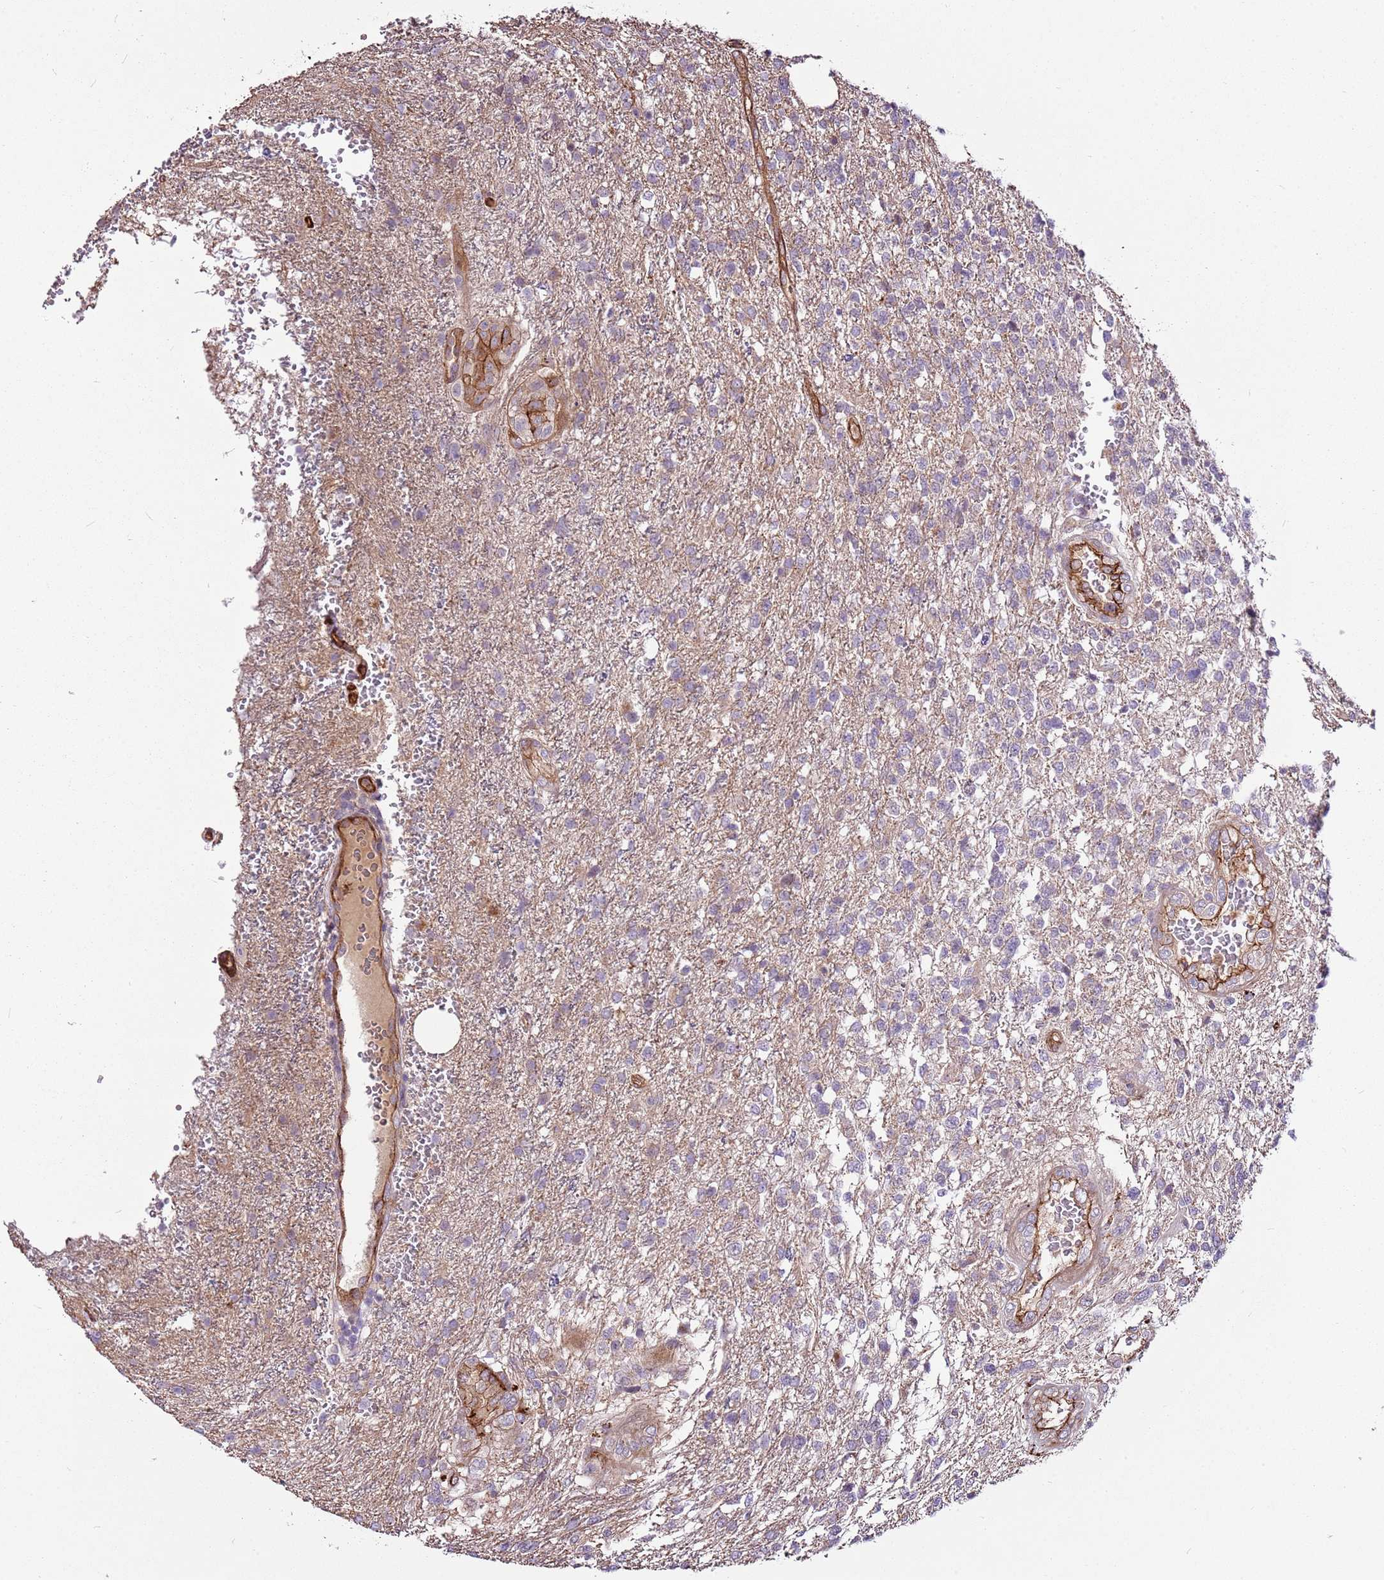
{"staining": {"intensity": "negative", "quantity": "none", "location": "none"}, "tissue": "glioma", "cell_type": "Tumor cells", "image_type": "cancer", "snomed": [{"axis": "morphology", "description": "Glioma, malignant, High grade"}, {"axis": "topography", "description": "Brain"}], "caption": "This is an IHC histopathology image of glioma. There is no expression in tumor cells.", "gene": "ZNF827", "patient": {"sex": "male", "age": 56}}